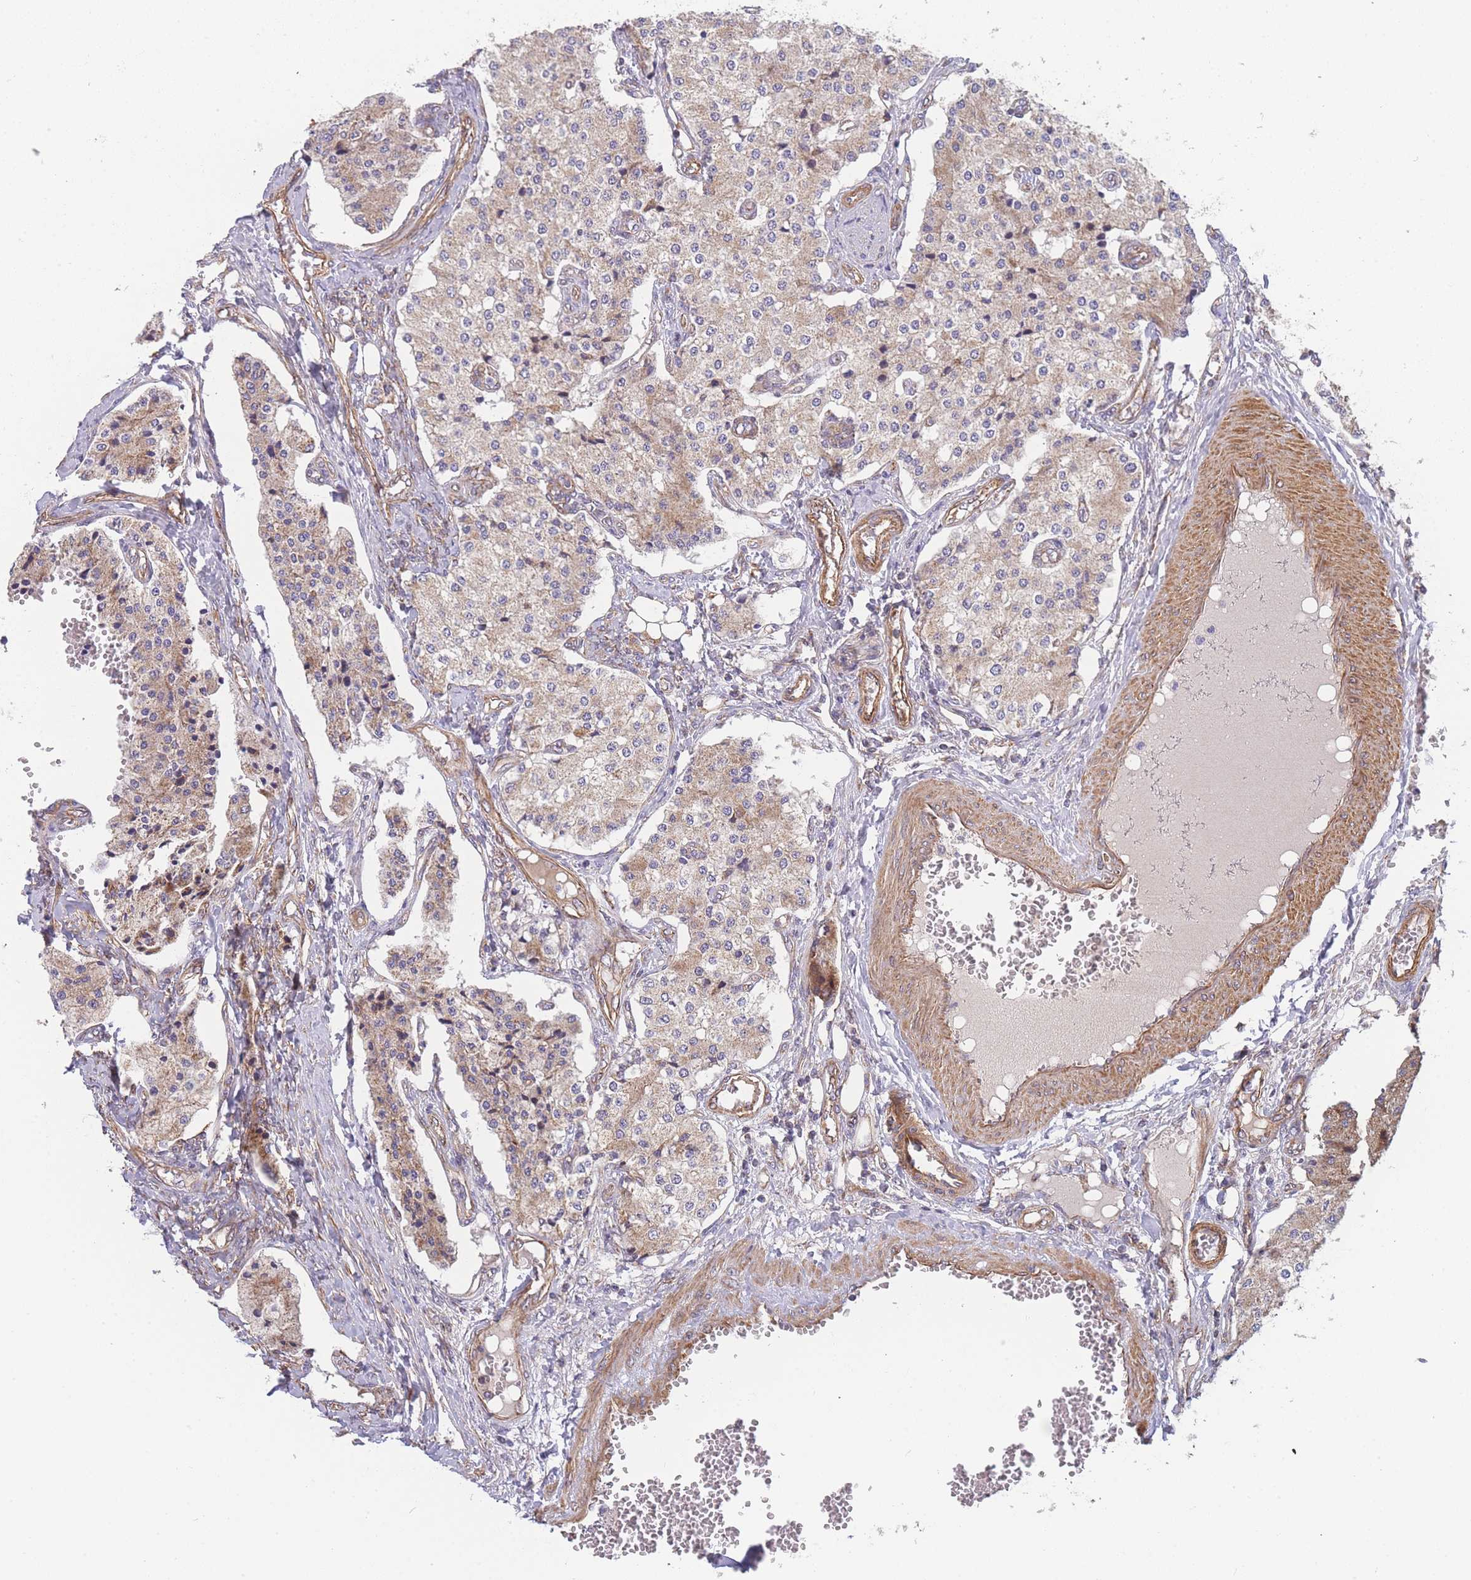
{"staining": {"intensity": "weak", "quantity": ">75%", "location": "cytoplasmic/membranous"}, "tissue": "carcinoid", "cell_type": "Tumor cells", "image_type": "cancer", "snomed": [{"axis": "morphology", "description": "Carcinoid, malignant, NOS"}, {"axis": "topography", "description": "Colon"}], "caption": "About >75% of tumor cells in human carcinoid (malignant) show weak cytoplasmic/membranous protein expression as visualized by brown immunohistochemical staining.", "gene": "MTRES1", "patient": {"sex": "female", "age": 52}}